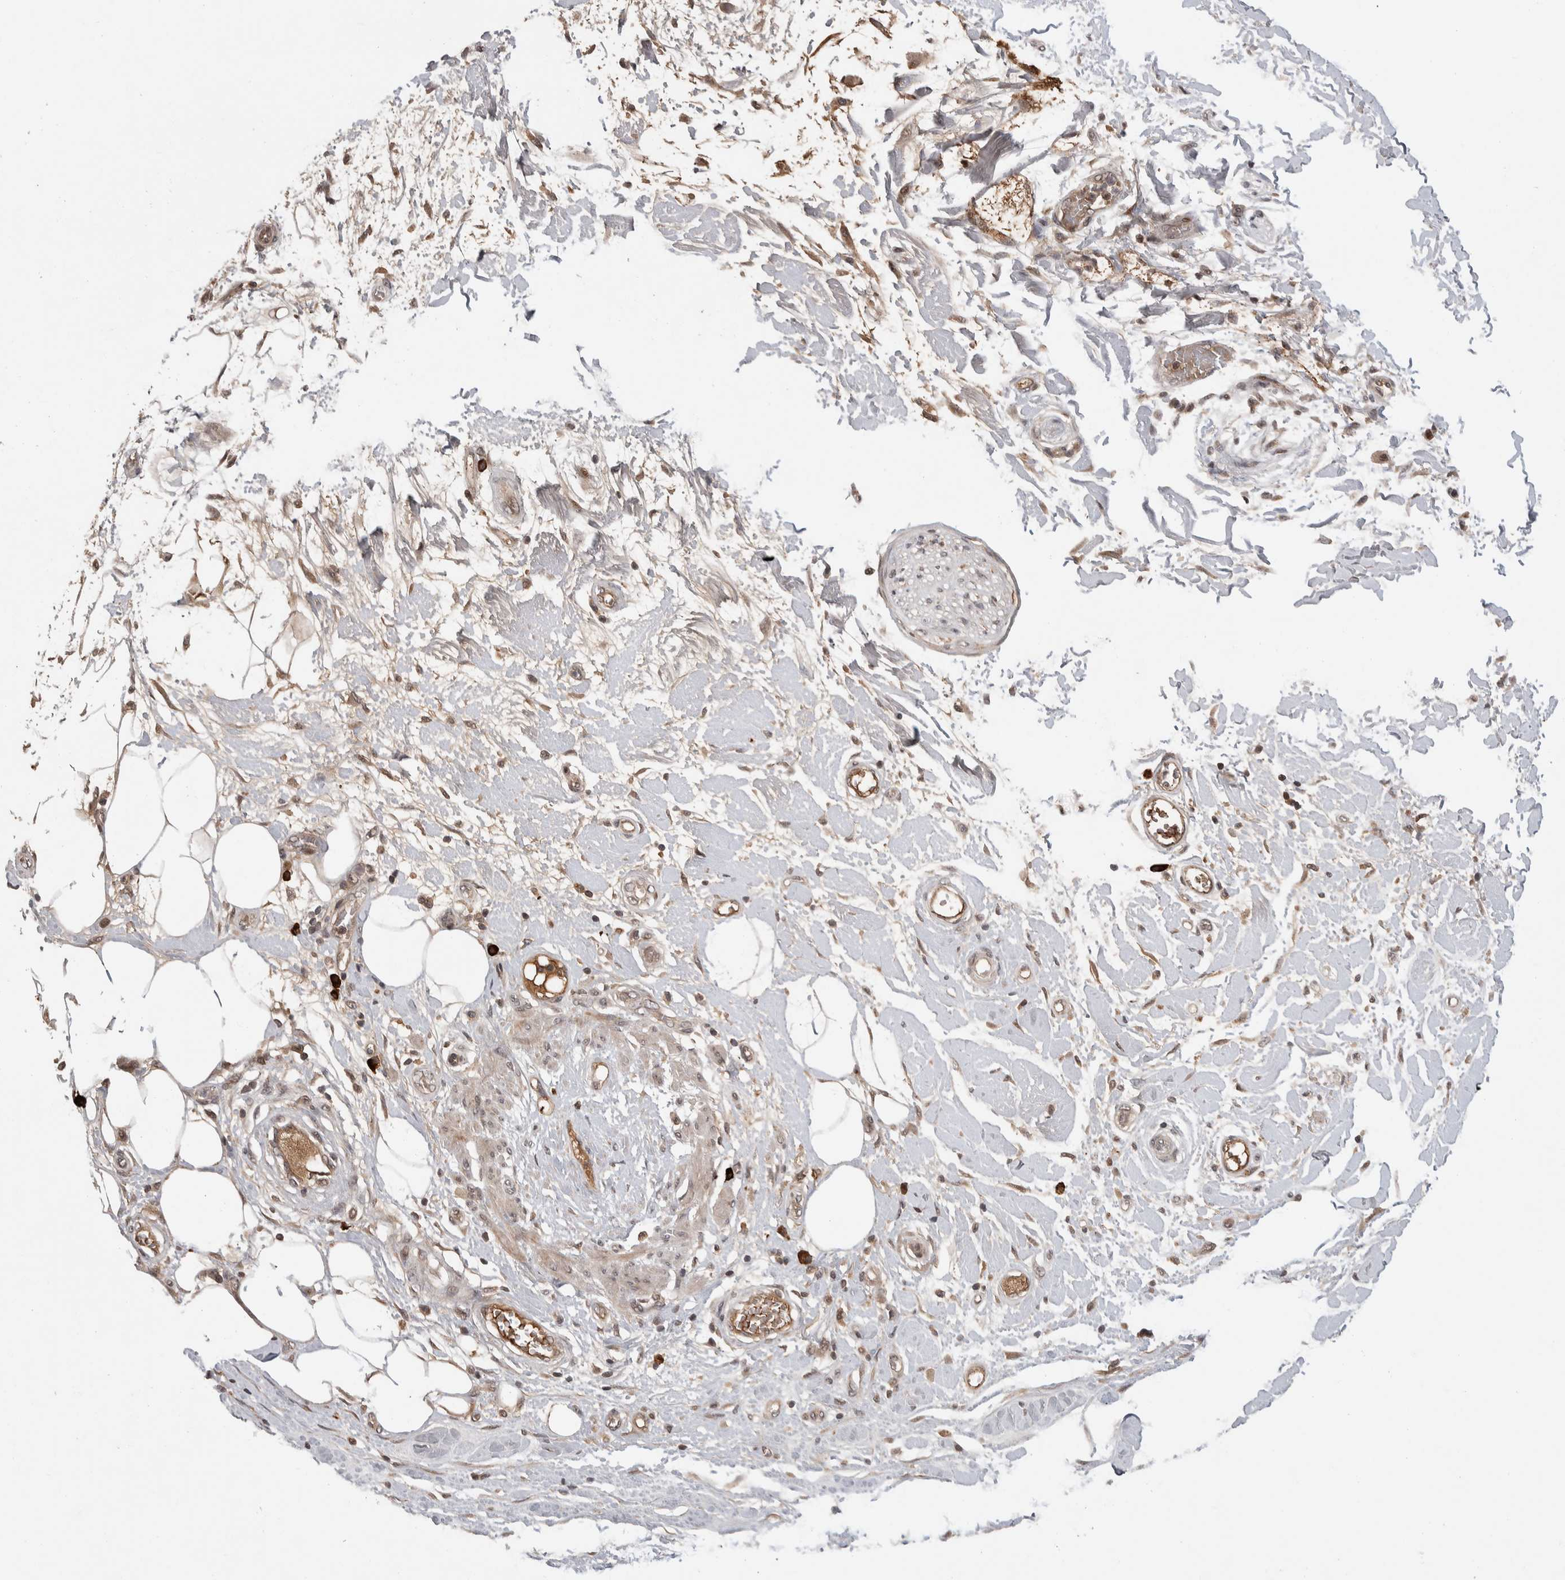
{"staining": {"intensity": "weak", "quantity": "25%-75%", "location": "nuclear"}, "tissue": "pancreatic cancer", "cell_type": "Tumor cells", "image_type": "cancer", "snomed": [{"axis": "morphology", "description": "Adenocarcinoma, NOS"}, {"axis": "topography", "description": "Pancreas"}], "caption": "Human pancreatic cancer stained with a brown dye reveals weak nuclear positive staining in approximately 25%-75% of tumor cells.", "gene": "ZNF592", "patient": {"sex": "female", "age": 78}}